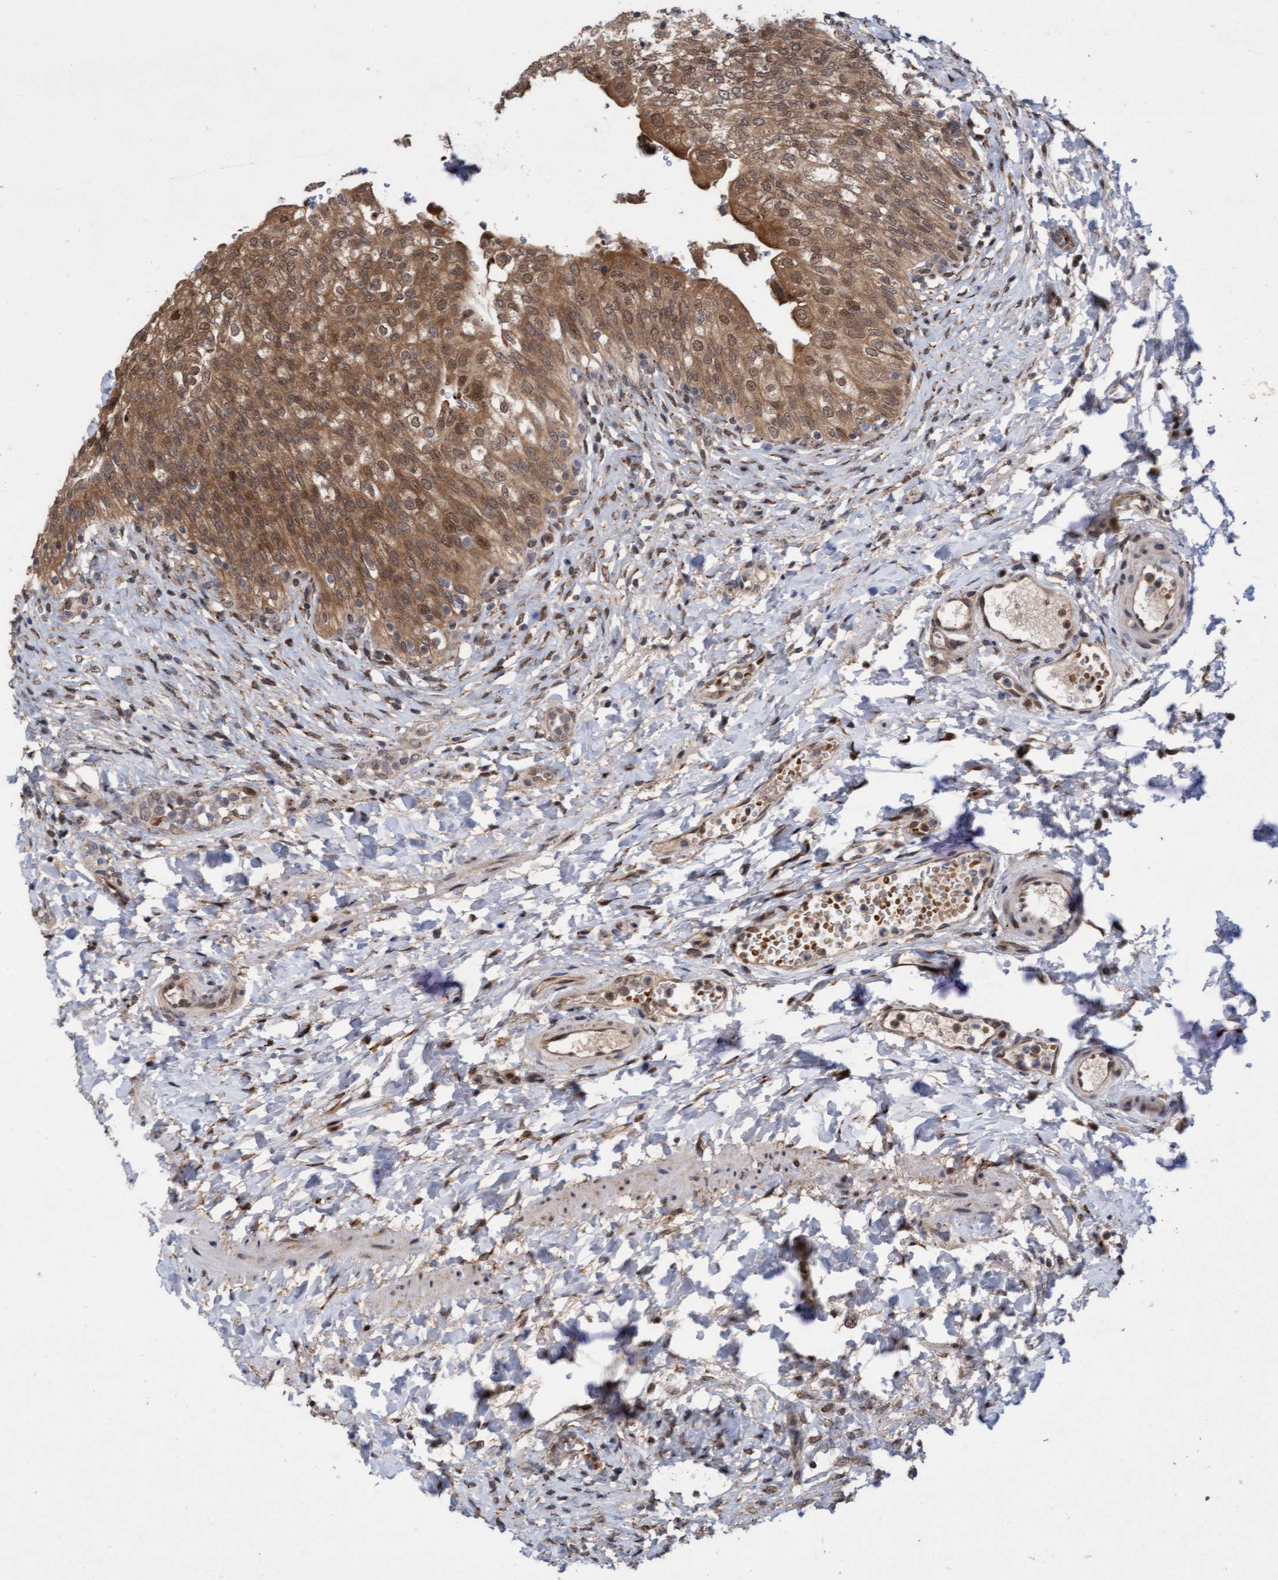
{"staining": {"intensity": "strong", "quantity": ">75%", "location": "cytoplasmic/membranous,nuclear"}, "tissue": "urinary bladder", "cell_type": "Urothelial cells", "image_type": "normal", "snomed": [{"axis": "morphology", "description": "Urothelial carcinoma, High grade"}, {"axis": "topography", "description": "Urinary bladder"}], "caption": "Urothelial cells exhibit high levels of strong cytoplasmic/membranous,nuclear positivity in about >75% of cells in benign urinary bladder.", "gene": "TANC2", "patient": {"sex": "male", "age": 46}}